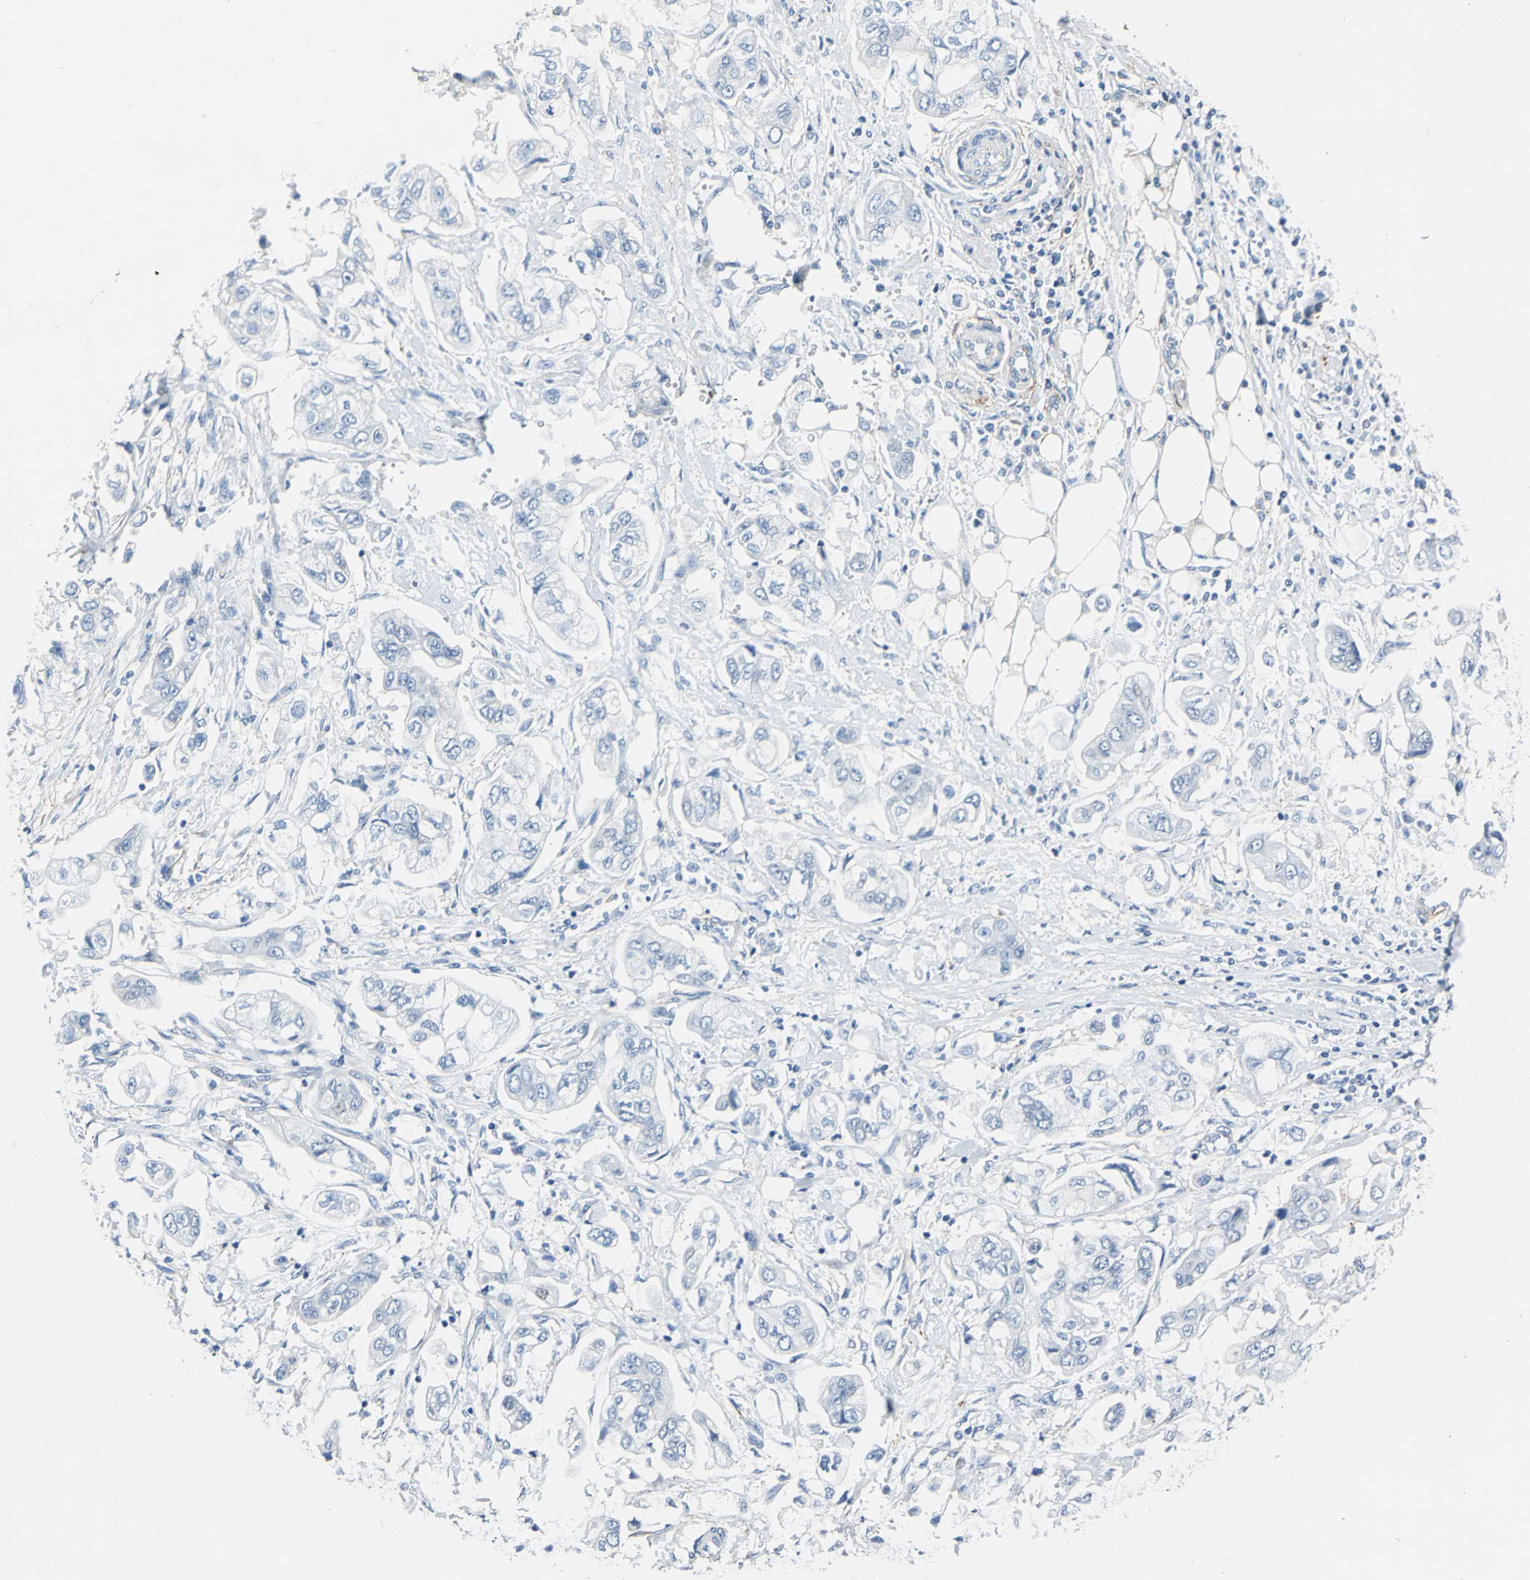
{"staining": {"intensity": "negative", "quantity": "none", "location": "none"}, "tissue": "stomach cancer", "cell_type": "Tumor cells", "image_type": "cancer", "snomed": [{"axis": "morphology", "description": "Adenocarcinoma, NOS"}, {"axis": "topography", "description": "Stomach"}], "caption": "The image reveals no staining of tumor cells in adenocarcinoma (stomach).", "gene": "AKAP12", "patient": {"sex": "male", "age": 62}}